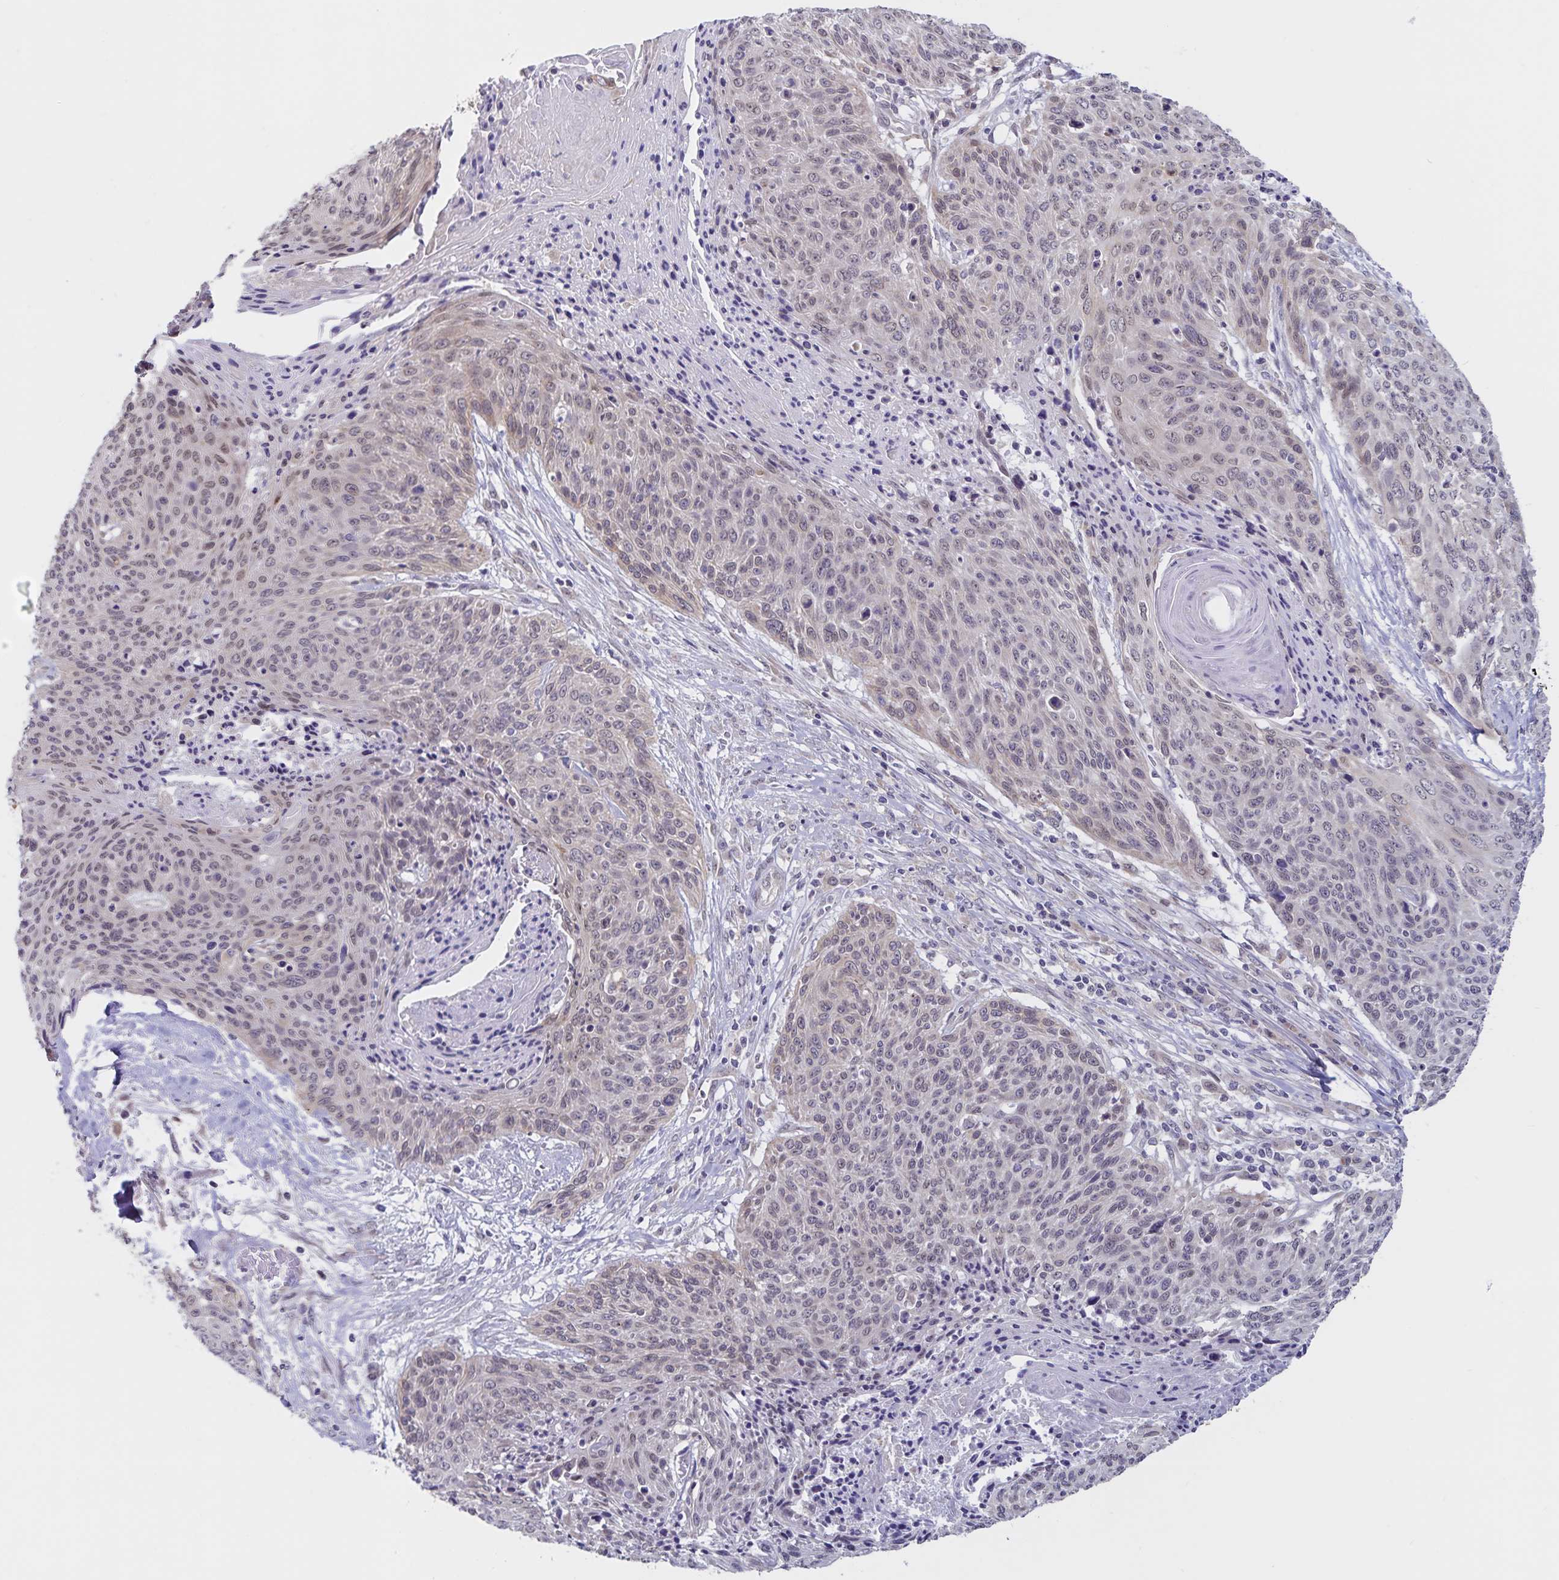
{"staining": {"intensity": "weak", "quantity": "<25%", "location": "cytoplasmic/membranous"}, "tissue": "cervical cancer", "cell_type": "Tumor cells", "image_type": "cancer", "snomed": [{"axis": "morphology", "description": "Squamous cell carcinoma, NOS"}, {"axis": "topography", "description": "Cervix"}], "caption": "Tumor cells show no significant protein expression in cervical squamous cell carcinoma.", "gene": "ATP2A2", "patient": {"sex": "female", "age": 45}}